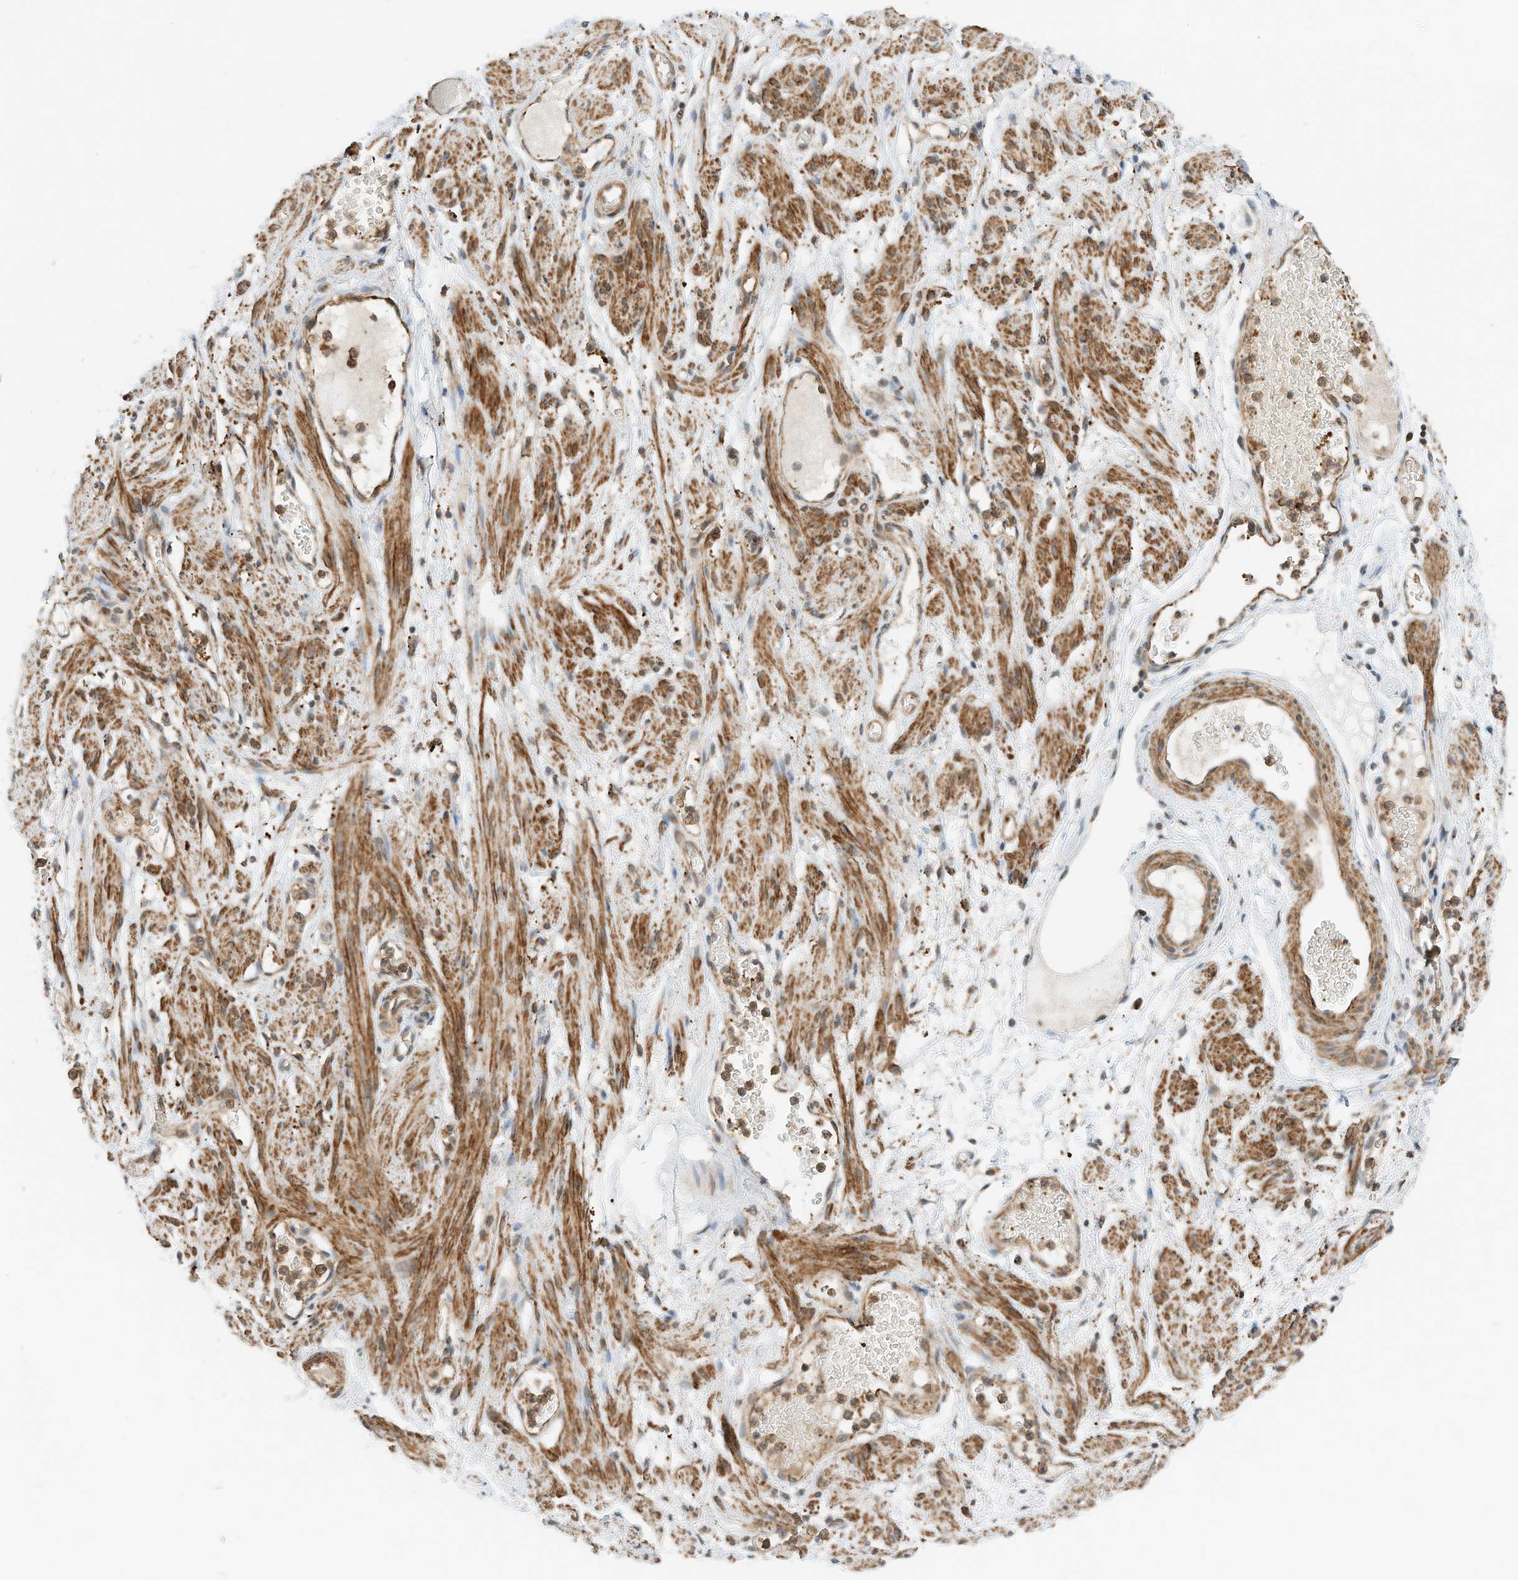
{"staining": {"intensity": "strong", "quantity": ">75%", "location": "cytoplasmic/membranous"}, "tissue": "soft tissue", "cell_type": "Chondrocytes", "image_type": "normal", "snomed": [{"axis": "morphology", "description": "Normal tissue, NOS"}, {"axis": "topography", "description": "Smooth muscle"}, {"axis": "topography", "description": "Peripheral nerve tissue"}], "caption": "A high-resolution micrograph shows immunohistochemistry staining of benign soft tissue, which demonstrates strong cytoplasmic/membranous staining in about >75% of chondrocytes.", "gene": "CPAMD8", "patient": {"sex": "female", "age": 39}}